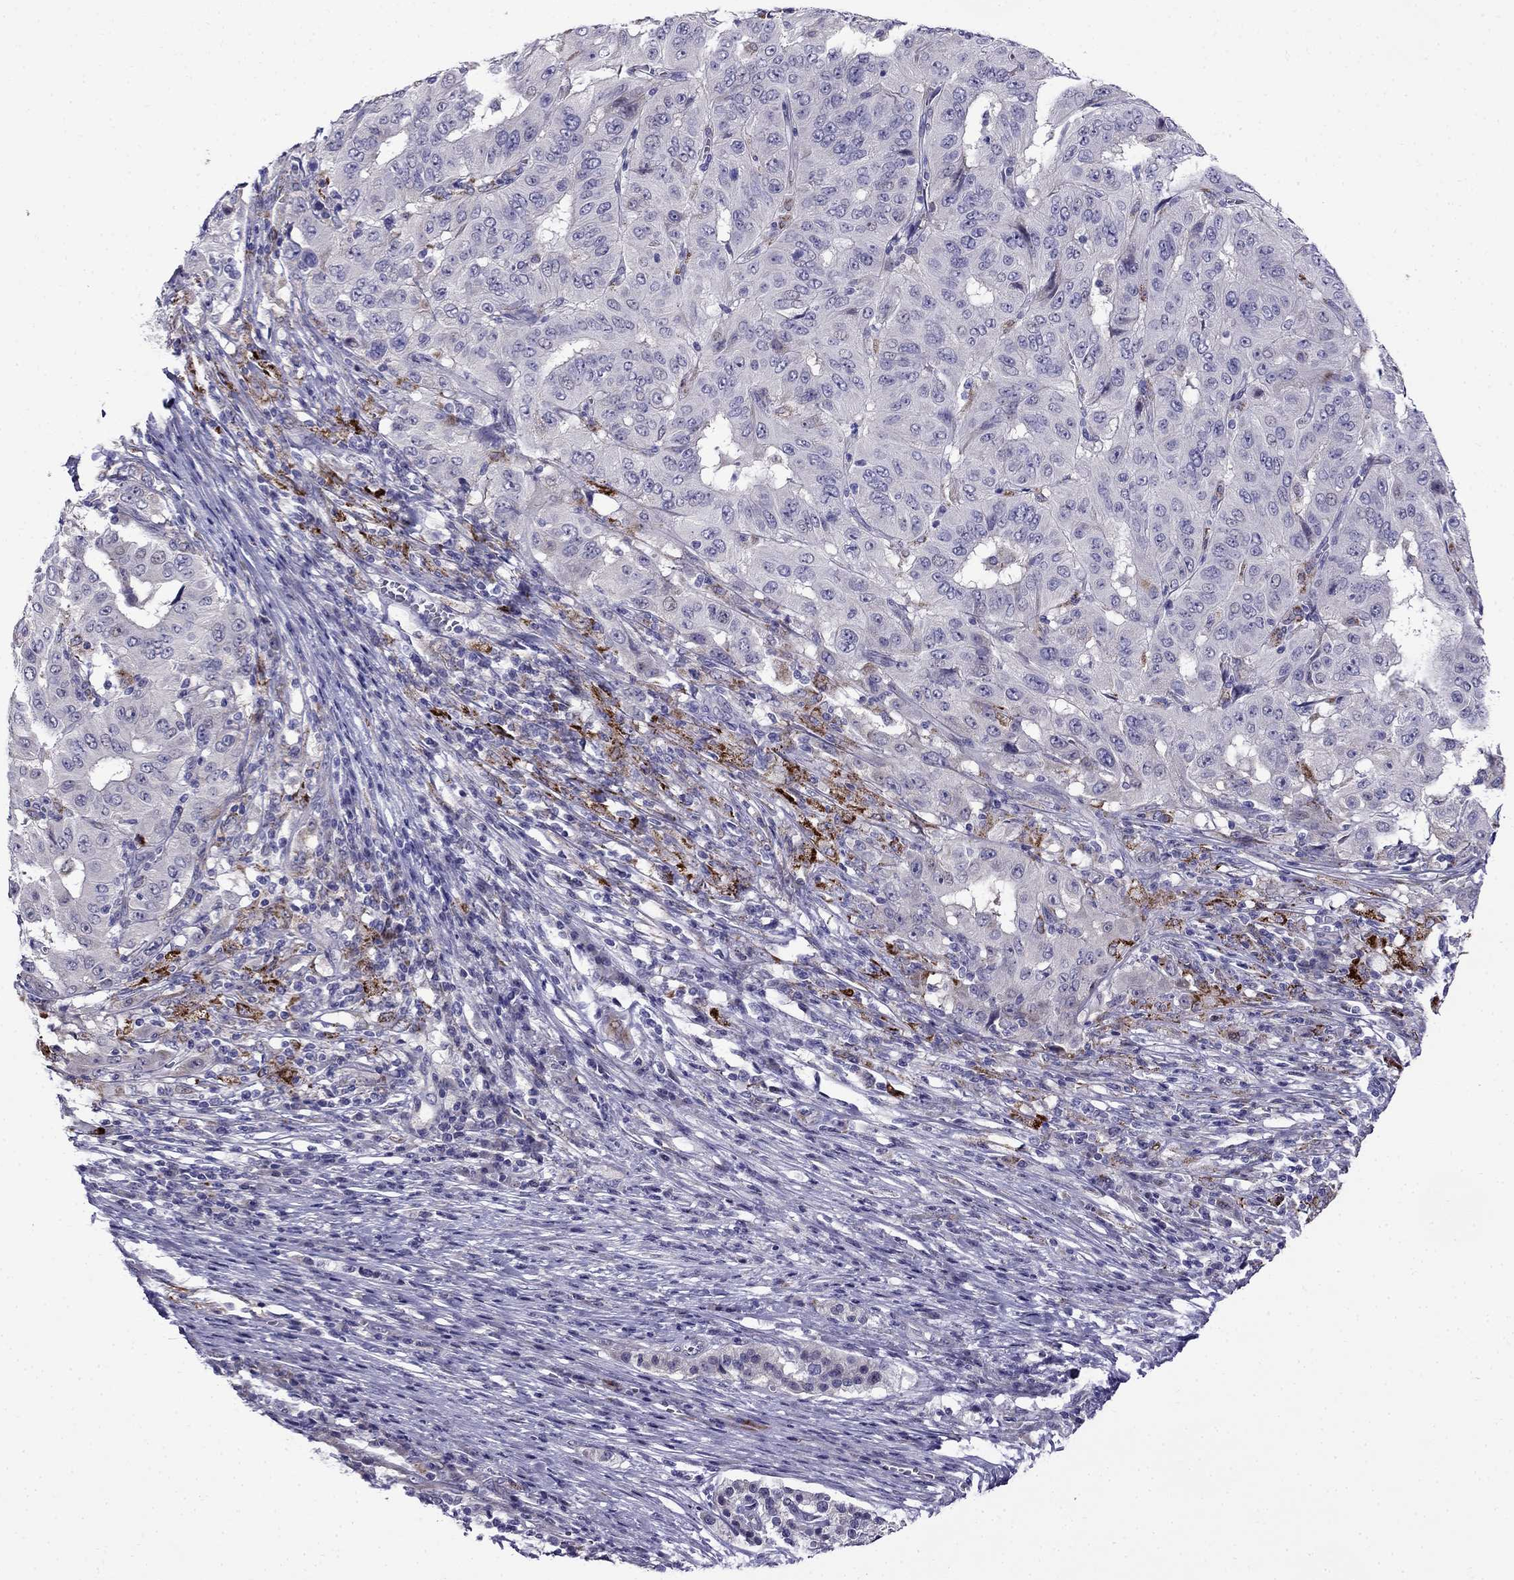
{"staining": {"intensity": "negative", "quantity": "none", "location": "none"}, "tissue": "pancreatic cancer", "cell_type": "Tumor cells", "image_type": "cancer", "snomed": [{"axis": "morphology", "description": "Adenocarcinoma, NOS"}, {"axis": "topography", "description": "Pancreas"}], "caption": "Protein analysis of pancreatic cancer exhibits no significant expression in tumor cells.", "gene": "PI16", "patient": {"sex": "male", "age": 63}}